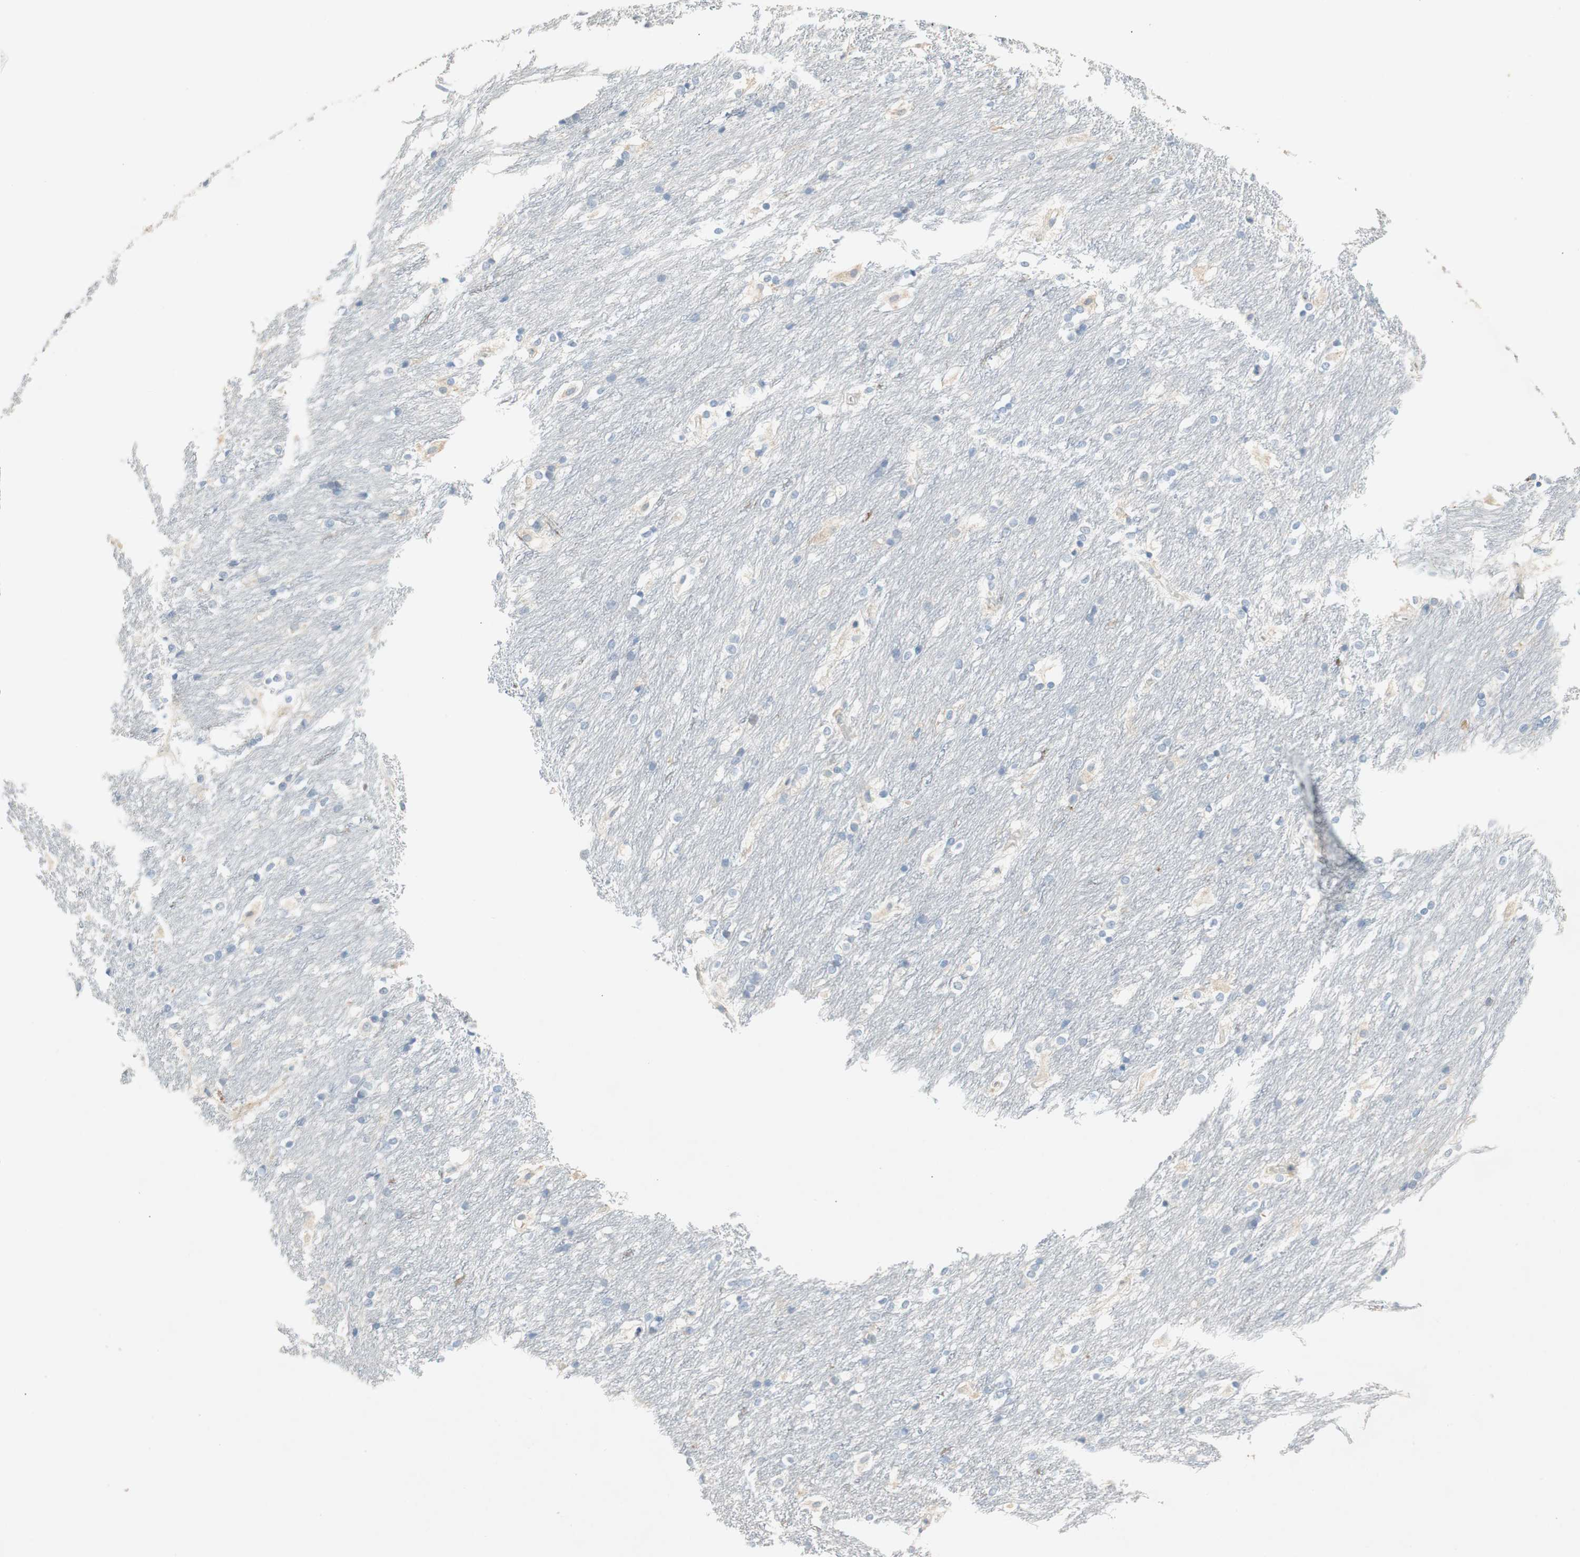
{"staining": {"intensity": "negative", "quantity": "none", "location": "none"}, "tissue": "caudate", "cell_type": "Glial cells", "image_type": "normal", "snomed": [{"axis": "morphology", "description": "Normal tissue, NOS"}, {"axis": "topography", "description": "Lateral ventricle wall"}], "caption": "IHC micrograph of normal human caudate stained for a protein (brown), which shows no positivity in glial cells.", "gene": "CCM2L", "patient": {"sex": "female", "age": 19}}